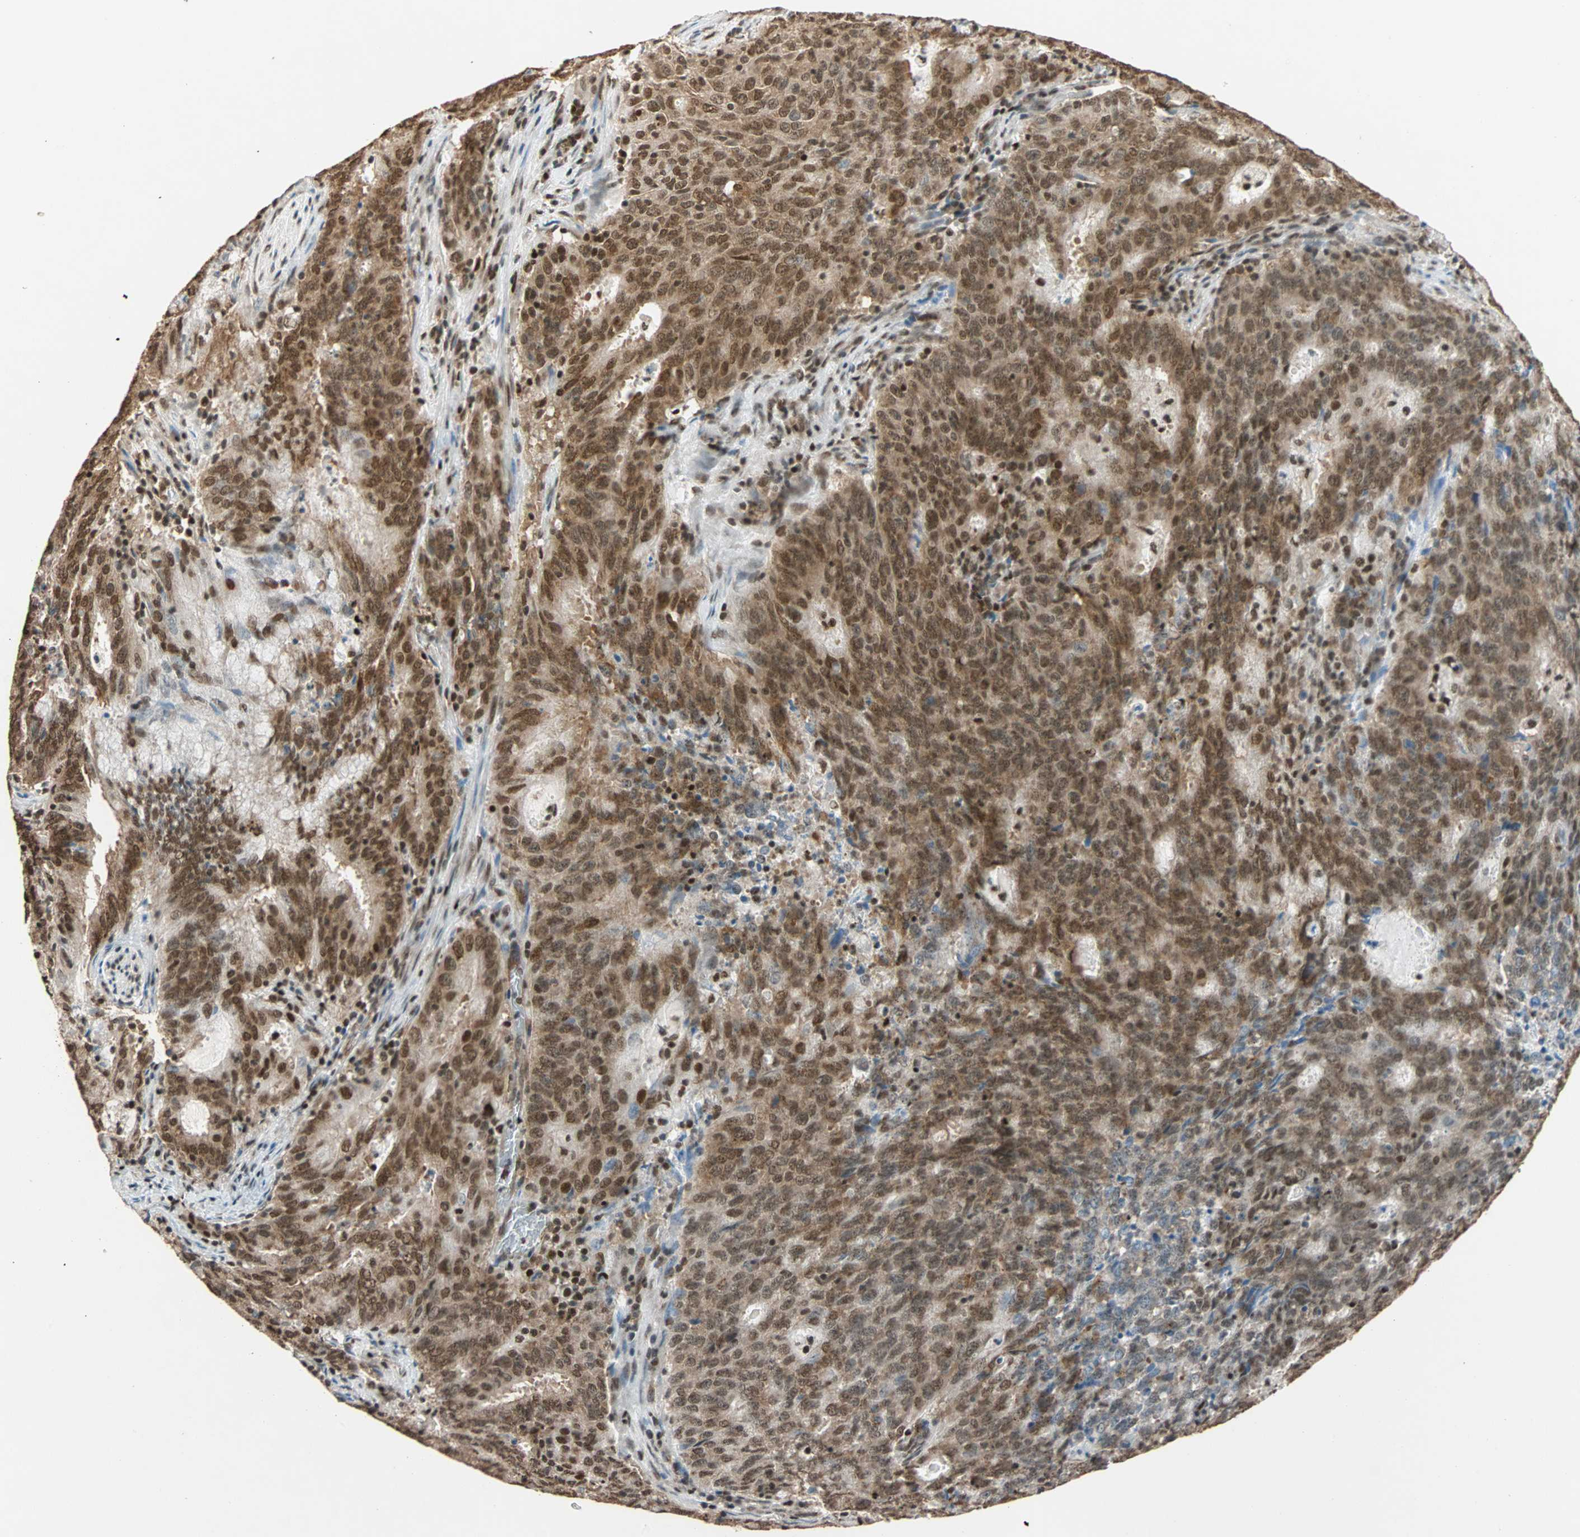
{"staining": {"intensity": "strong", "quantity": ">75%", "location": "cytoplasmic/membranous,nuclear"}, "tissue": "cervical cancer", "cell_type": "Tumor cells", "image_type": "cancer", "snomed": [{"axis": "morphology", "description": "Adenocarcinoma, NOS"}, {"axis": "topography", "description": "Cervix"}], "caption": "High-magnification brightfield microscopy of cervical adenocarcinoma stained with DAB (3,3'-diaminobenzidine) (brown) and counterstained with hematoxylin (blue). tumor cells exhibit strong cytoplasmic/membranous and nuclear positivity is present in approximately>75% of cells. (DAB = brown stain, brightfield microscopy at high magnification).", "gene": "DAZAP1", "patient": {"sex": "female", "age": 44}}